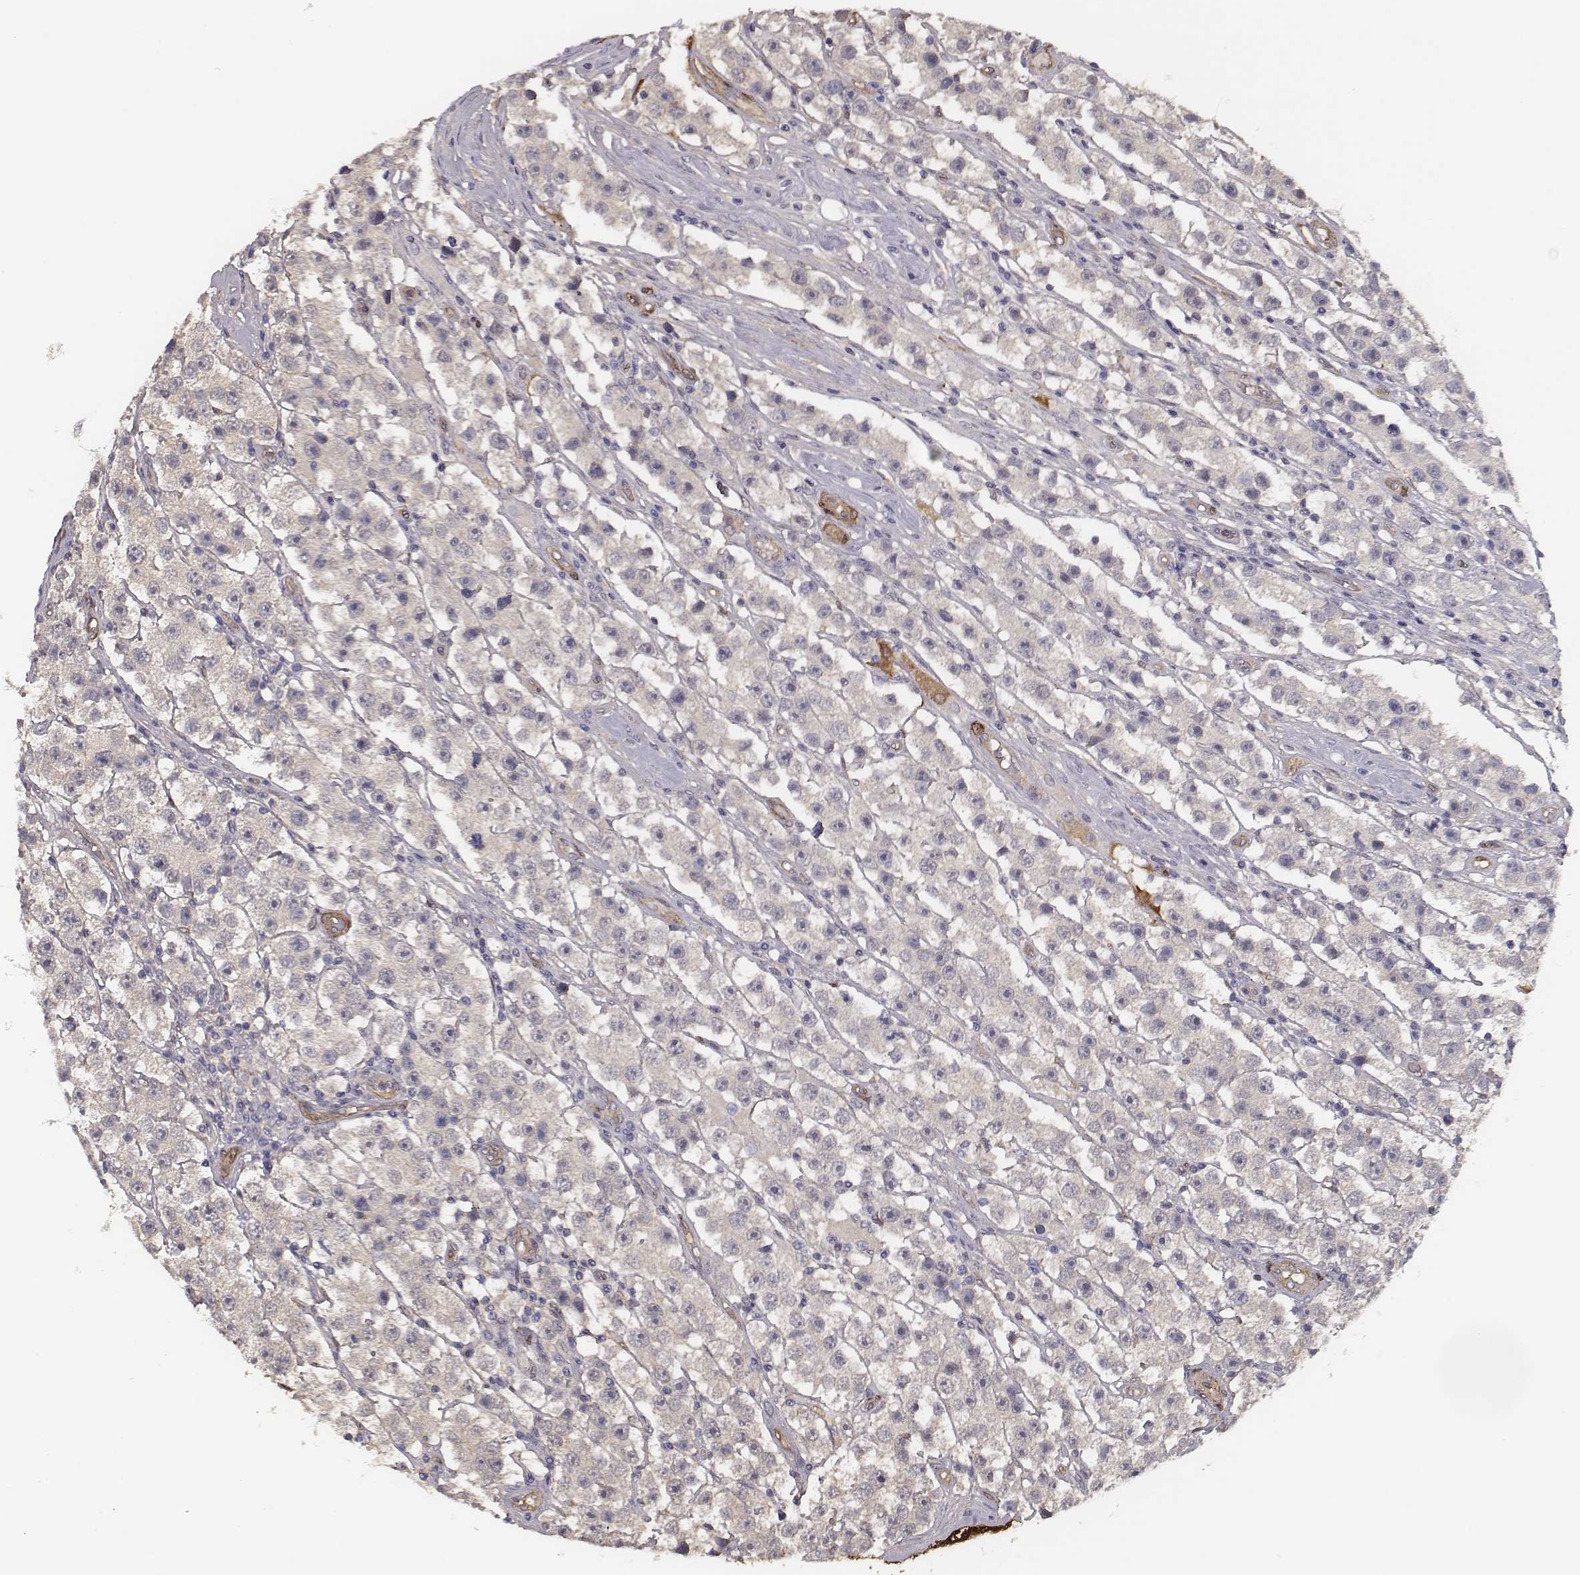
{"staining": {"intensity": "negative", "quantity": "none", "location": "none"}, "tissue": "testis cancer", "cell_type": "Tumor cells", "image_type": "cancer", "snomed": [{"axis": "morphology", "description": "Seminoma, NOS"}, {"axis": "topography", "description": "Testis"}], "caption": "This is an immunohistochemistry (IHC) image of testis seminoma. There is no expression in tumor cells.", "gene": "ISYNA1", "patient": {"sex": "male", "age": 45}}